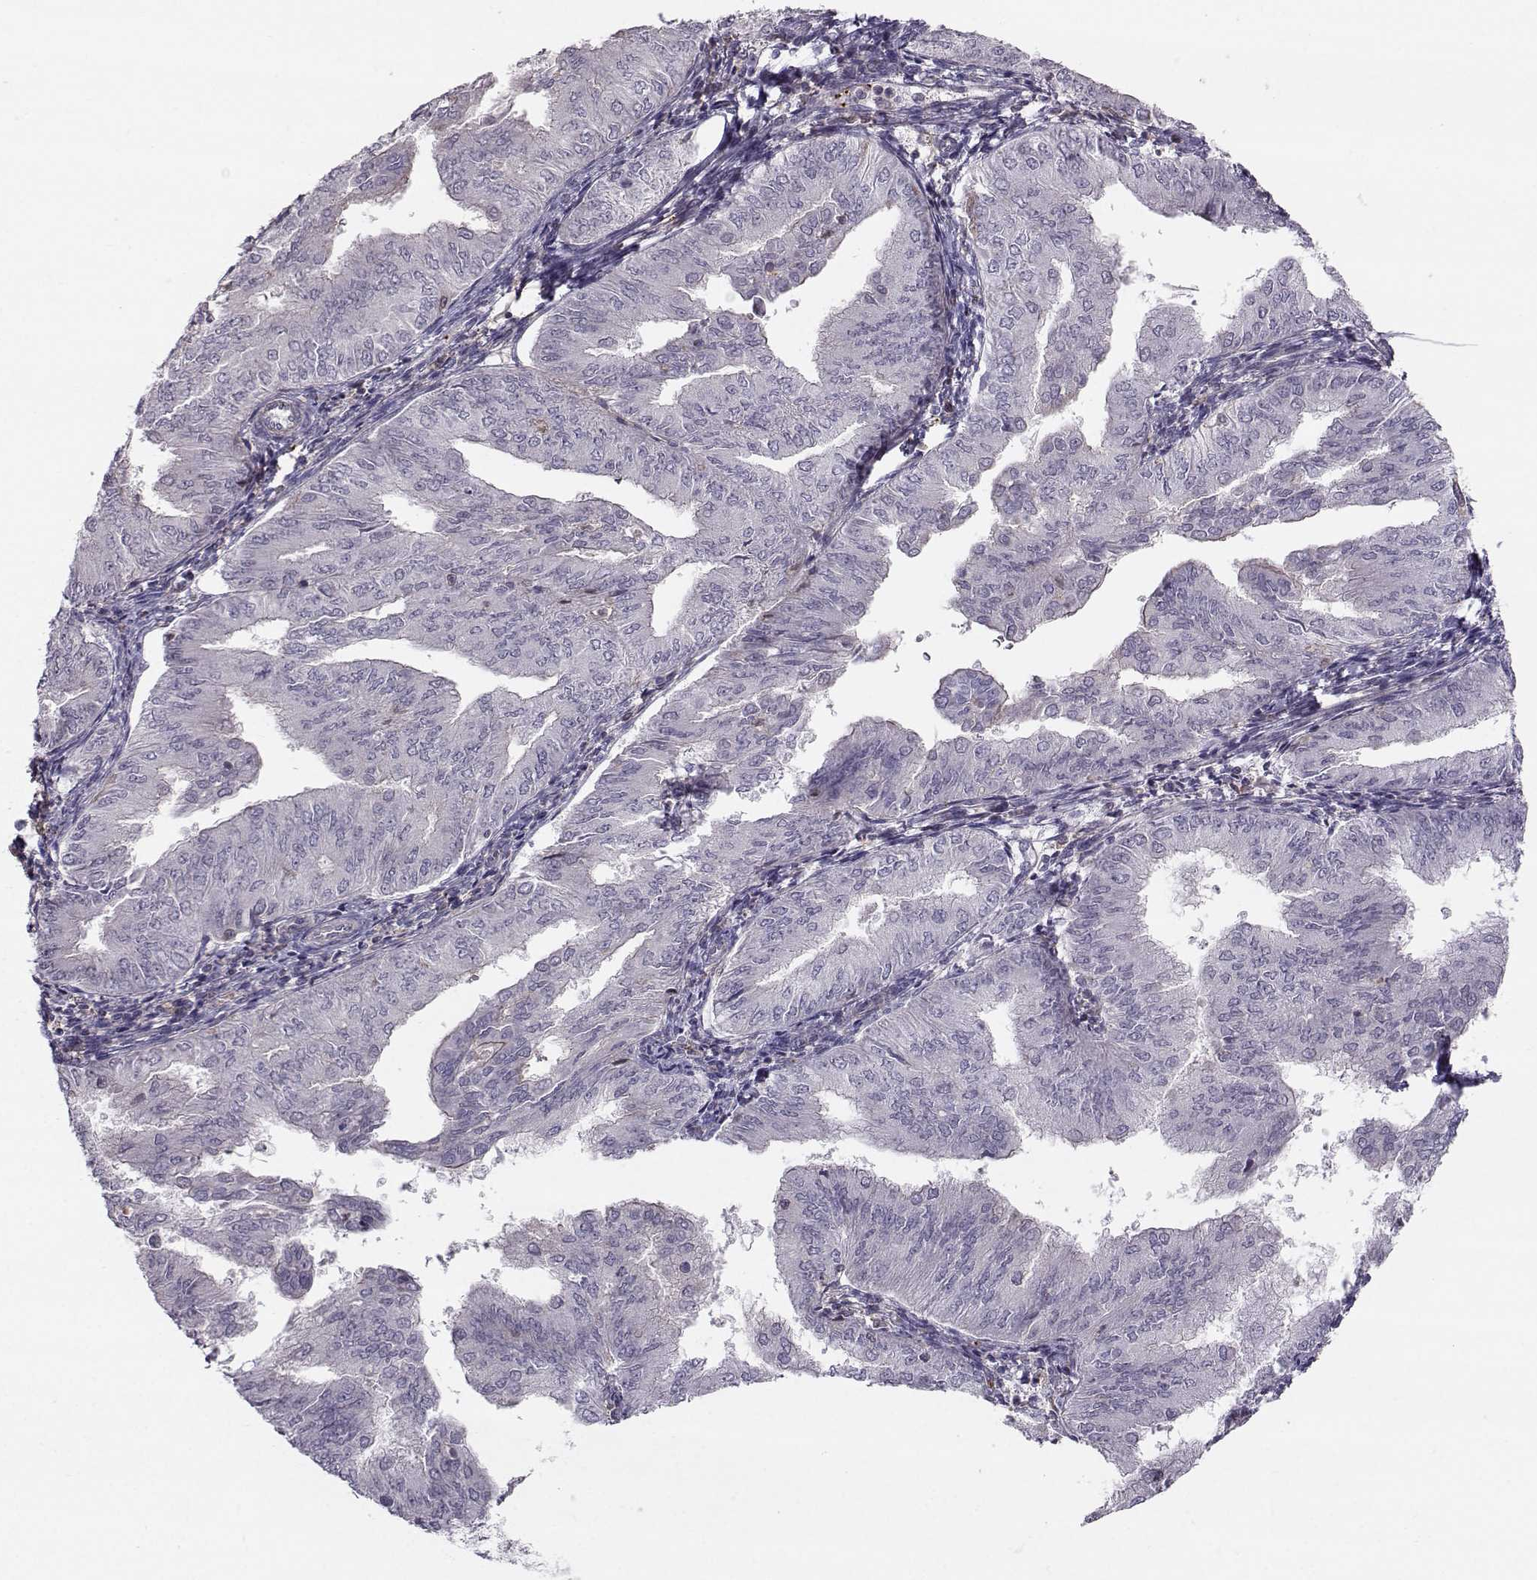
{"staining": {"intensity": "negative", "quantity": "none", "location": "none"}, "tissue": "endometrial cancer", "cell_type": "Tumor cells", "image_type": "cancer", "snomed": [{"axis": "morphology", "description": "Adenocarcinoma, NOS"}, {"axis": "topography", "description": "Endometrium"}], "caption": "Immunohistochemistry of human endometrial adenocarcinoma demonstrates no staining in tumor cells.", "gene": "ASB16", "patient": {"sex": "female", "age": 53}}